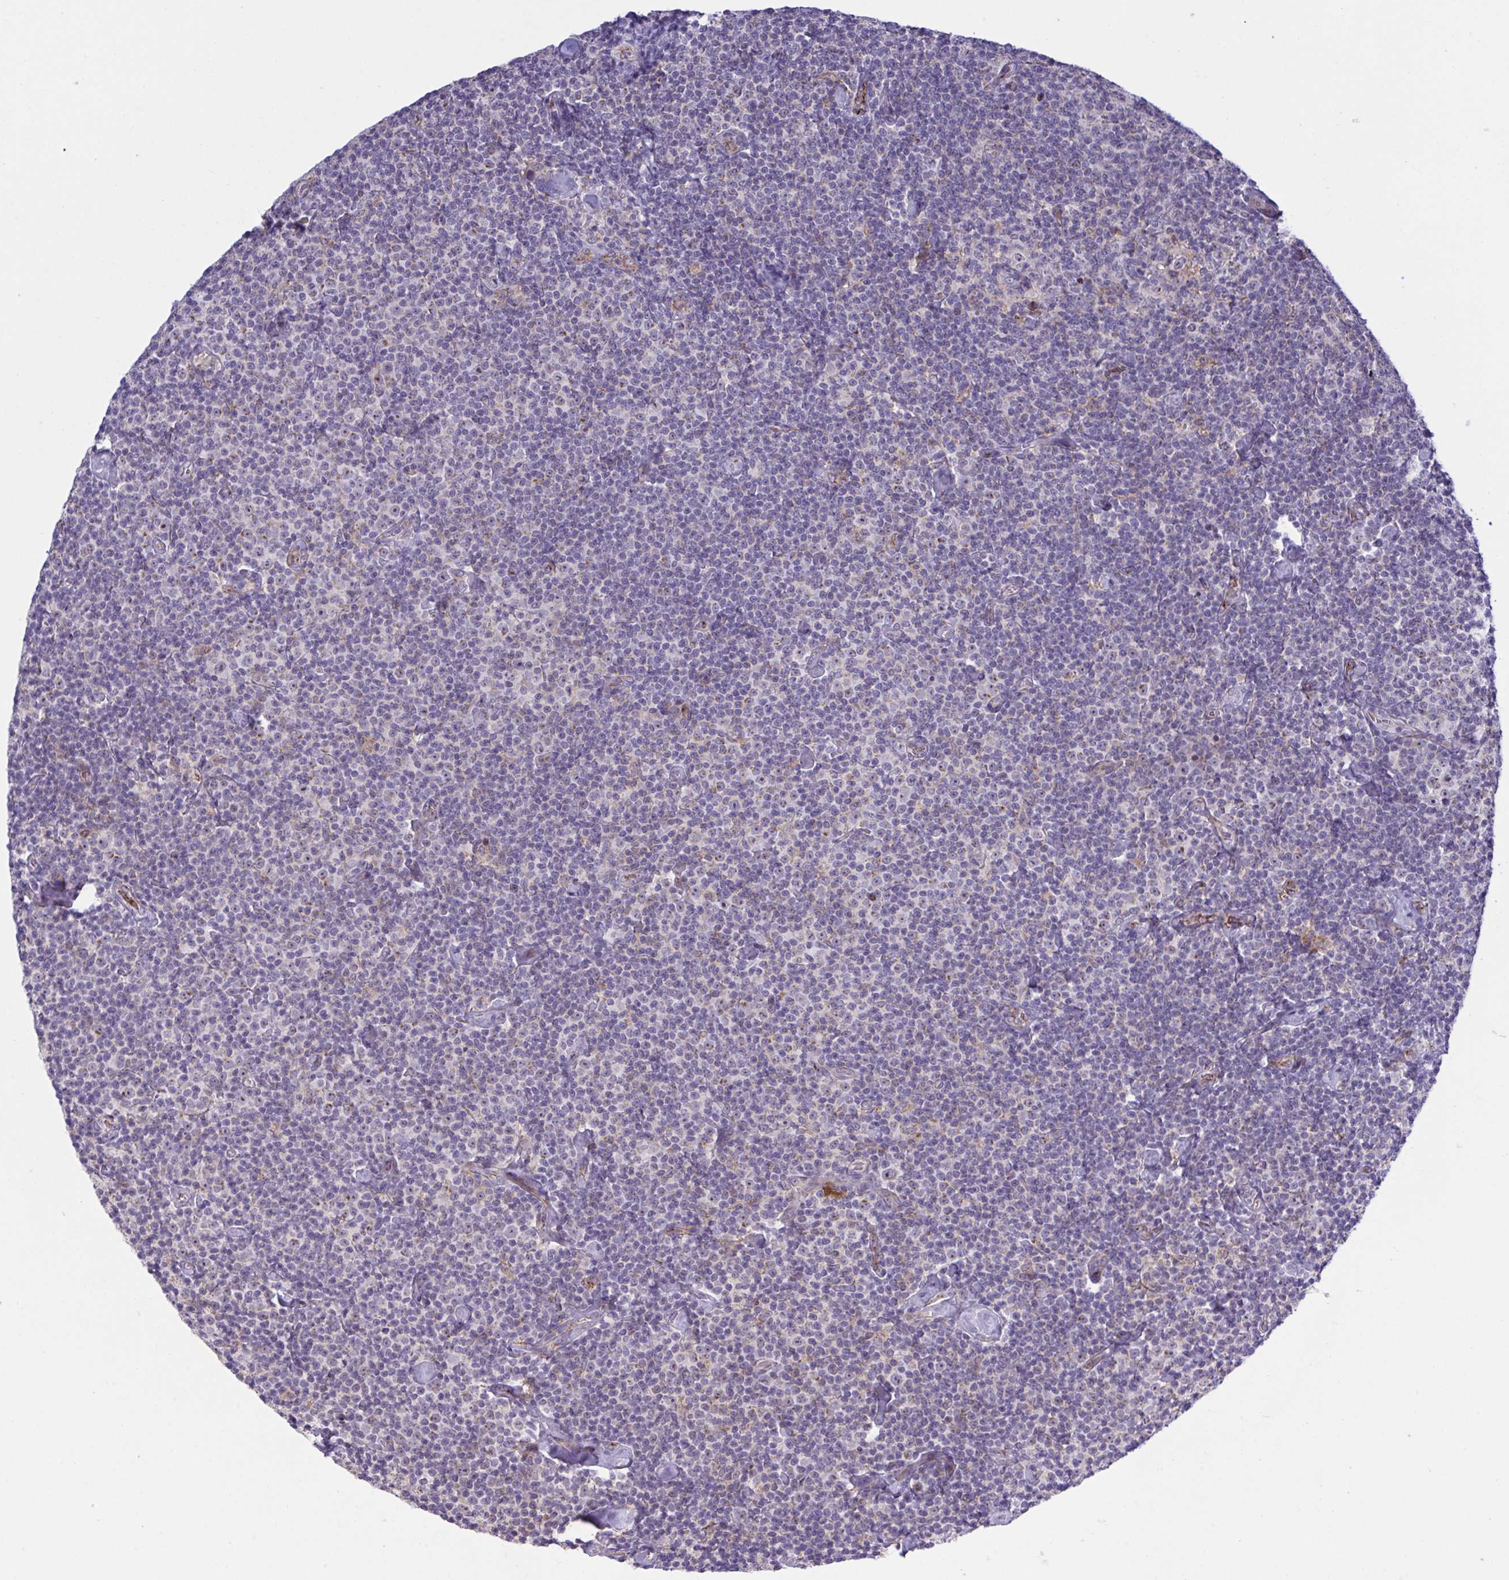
{"staining": {"intensity": "negative", "quantity": "none", "location": "none"}, "tissue": "lymphoma", "cell_type": "Tumor cells", "image_type": "cancer", "snomed": [{"axis": "morphology", "description": "Malignant lymphoma, non-Hodgkin's type, Low grade"}, {"axis": "topography", "description": "Lymph node"}], "caption": "Malignant lymphoma, non-Hodgkin's type (low-grade) was stained to show a protein in brown. There is no significant expression in tumor cells.", "gene": "CD101", "patient": {"sex": "male", "age": 81}}